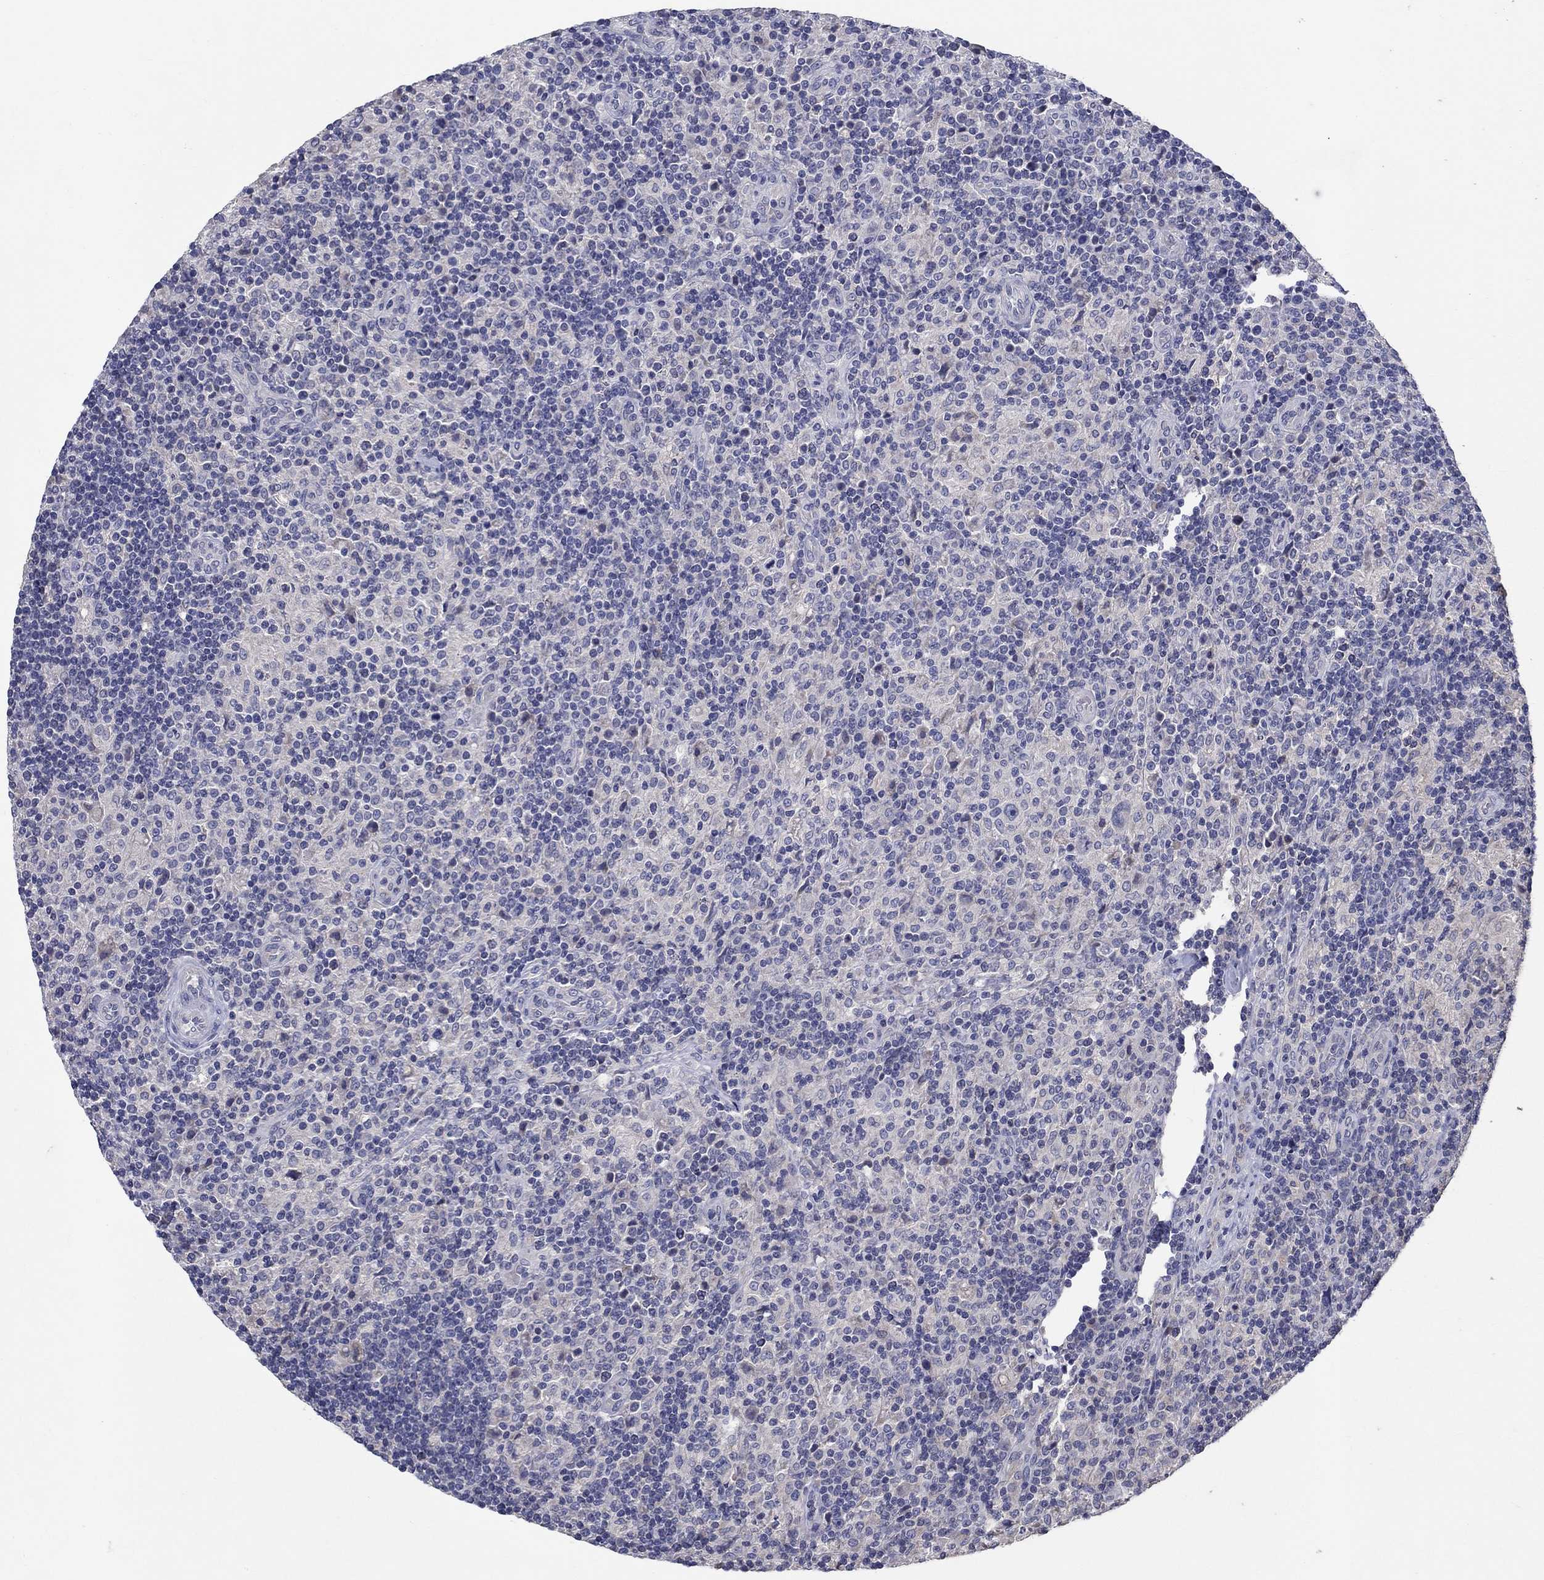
{"staining": {"intensity": "negative", "quantity": "none", "location": "none"}, "tissue": "lymphoma", "cell_type": "Tumor cells", "image_type": "cancer", "snomed": [{"axis": "morphology", "description": "Hodgkin's disease, NOS"}, {"axis": "topography", "description": "Lymph node"}], "caption": "Tumor cells show no significant protein positivity in lymphoma.", "gene": "PROZ", "patient": {"sex": "male", "age": 70}}